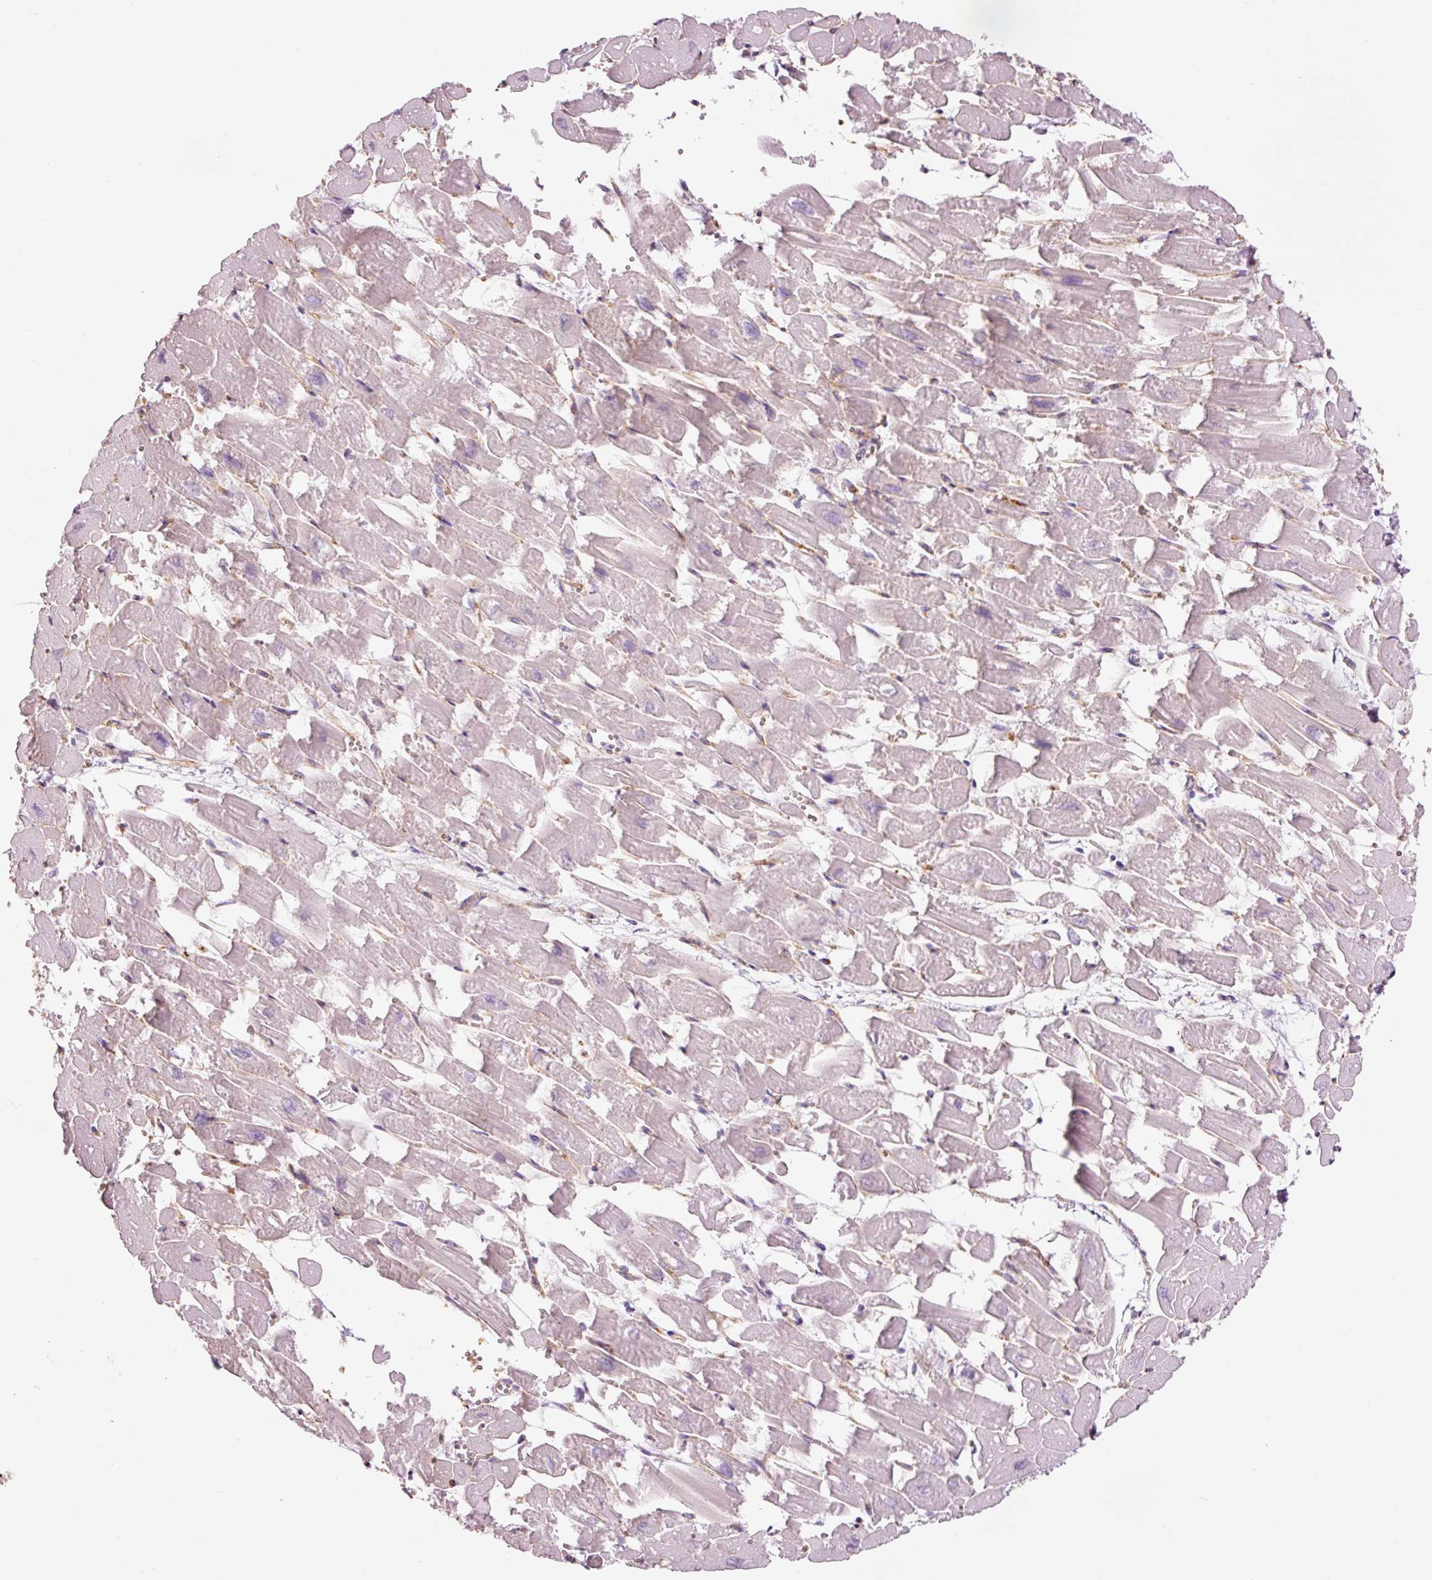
{"staining": {"intensity": "negative", "quantity": "none", "location": "none"}, "tissue": "heart muscle", "cell_type": "Cardiomyocytes", "image_type": "normal", "snomed": [{"axis": "morphology", "description": "Normal tissue, NOS"}, {"axis": "topography", "description": "Heart"}], "caption": "The photomicrograph exhibits no staining of cardiomyocytes in benign heart muscle.", "gene": "HSPA4L", "patient": {"sex": "male", "age": 54}}